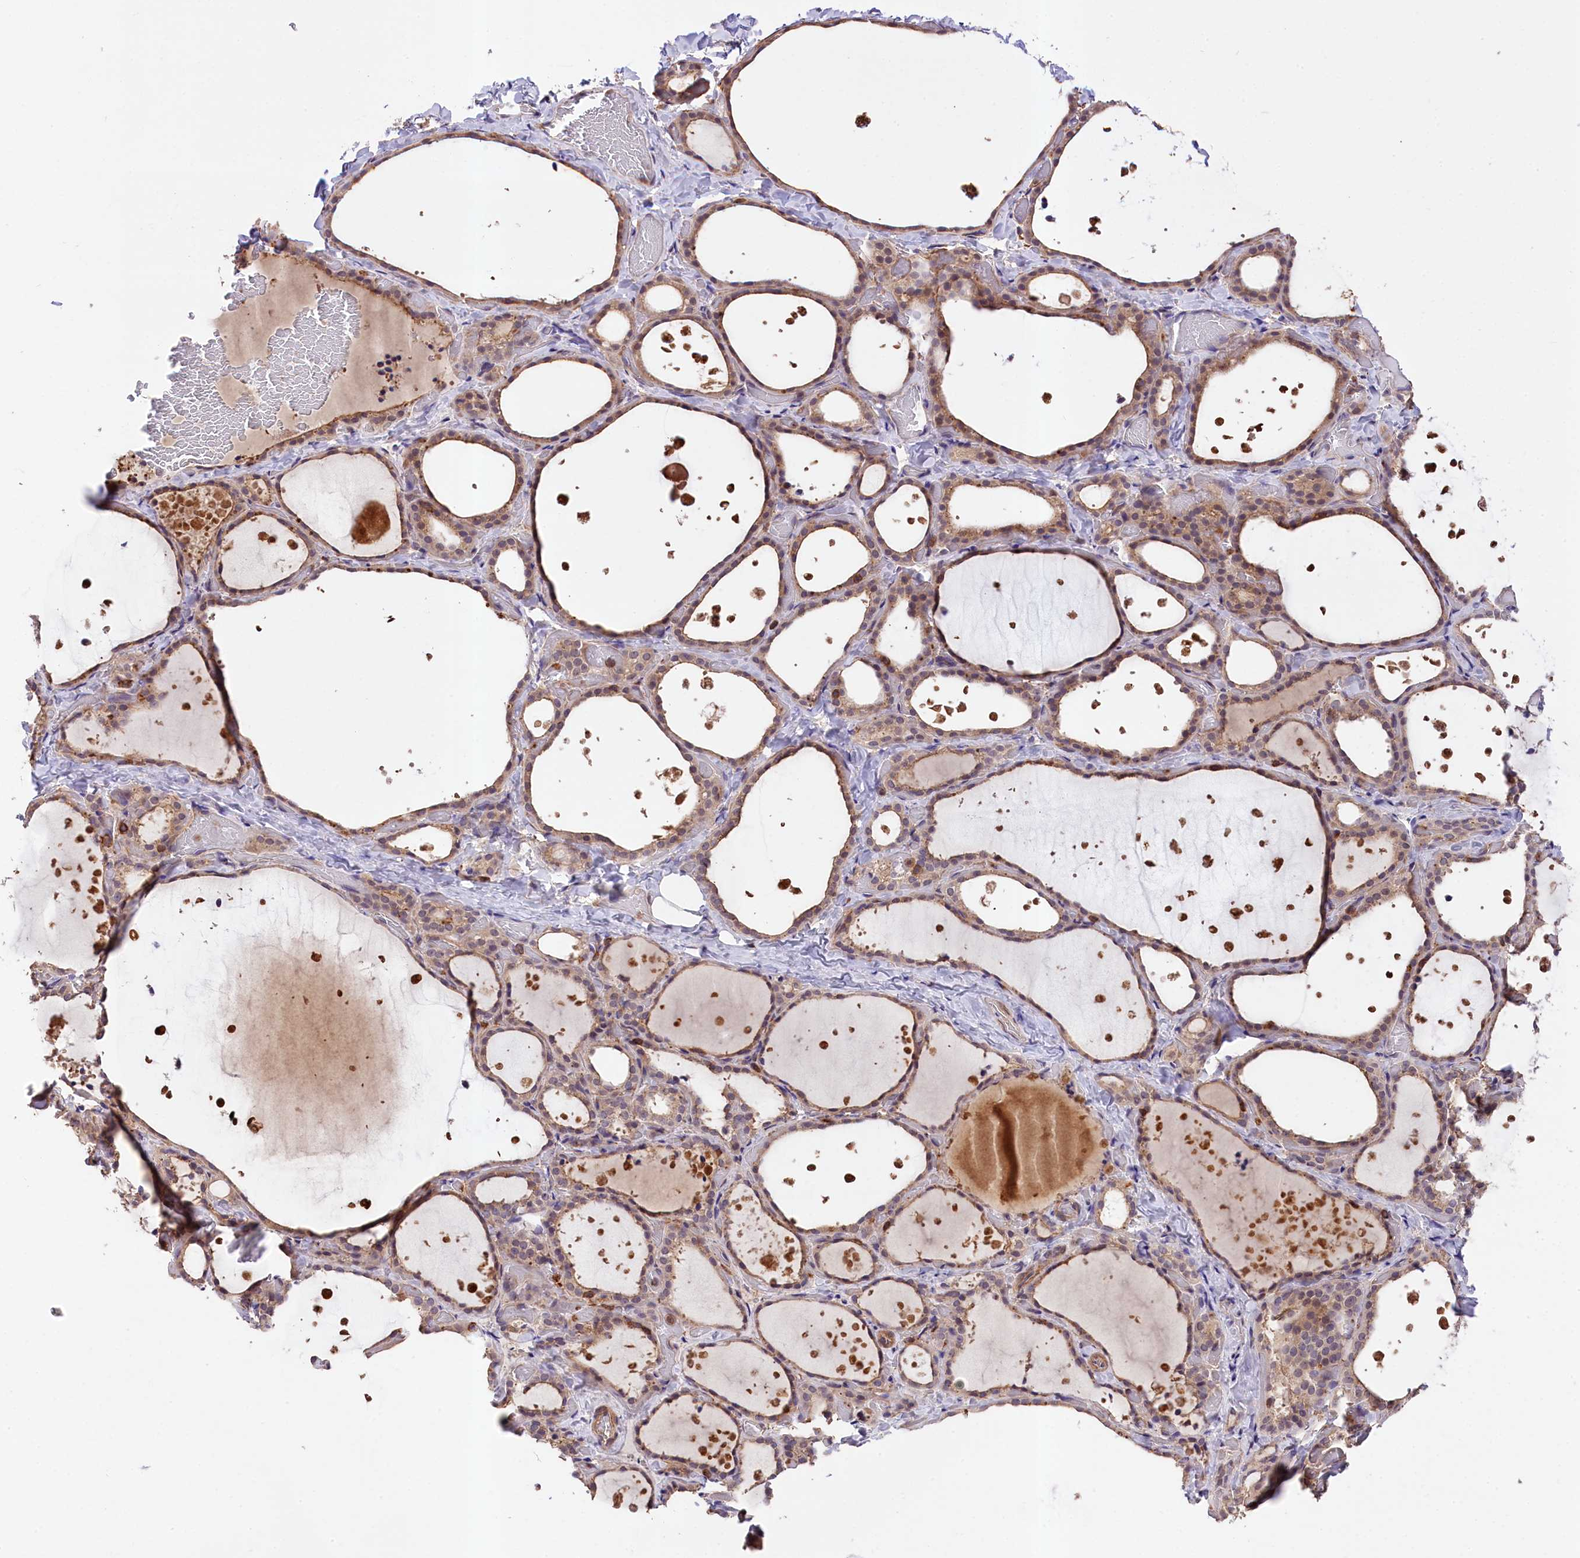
{"staining": {"intensity": "weak", "quantity": "25%-75%", "location": "cytoplasmic/membranous"}, "tissue": "thyroid gland", "cell_type": "Glandular cells", "image_type": "normal", "snomed": [{"axis": "morphology", "description": "Normal tissue, NOS"}, {"axis": "topography", "description": "Thyroid gland"}], "caption": "A high-resolution photomicrograph shows immunohistochemistry staining of normal thyroid gland, which shows weak cytoplasmic/membranous expression in approximately 25%-75% of glandular cells. (Stains: DAB (3,3'-diaminobenzidine) in brown, nuclei in blue, Microscopy: brightfield microscopy at high magnification).", "gene": "SKIDA1", "patient": {"sex": "female", "age": 44}}